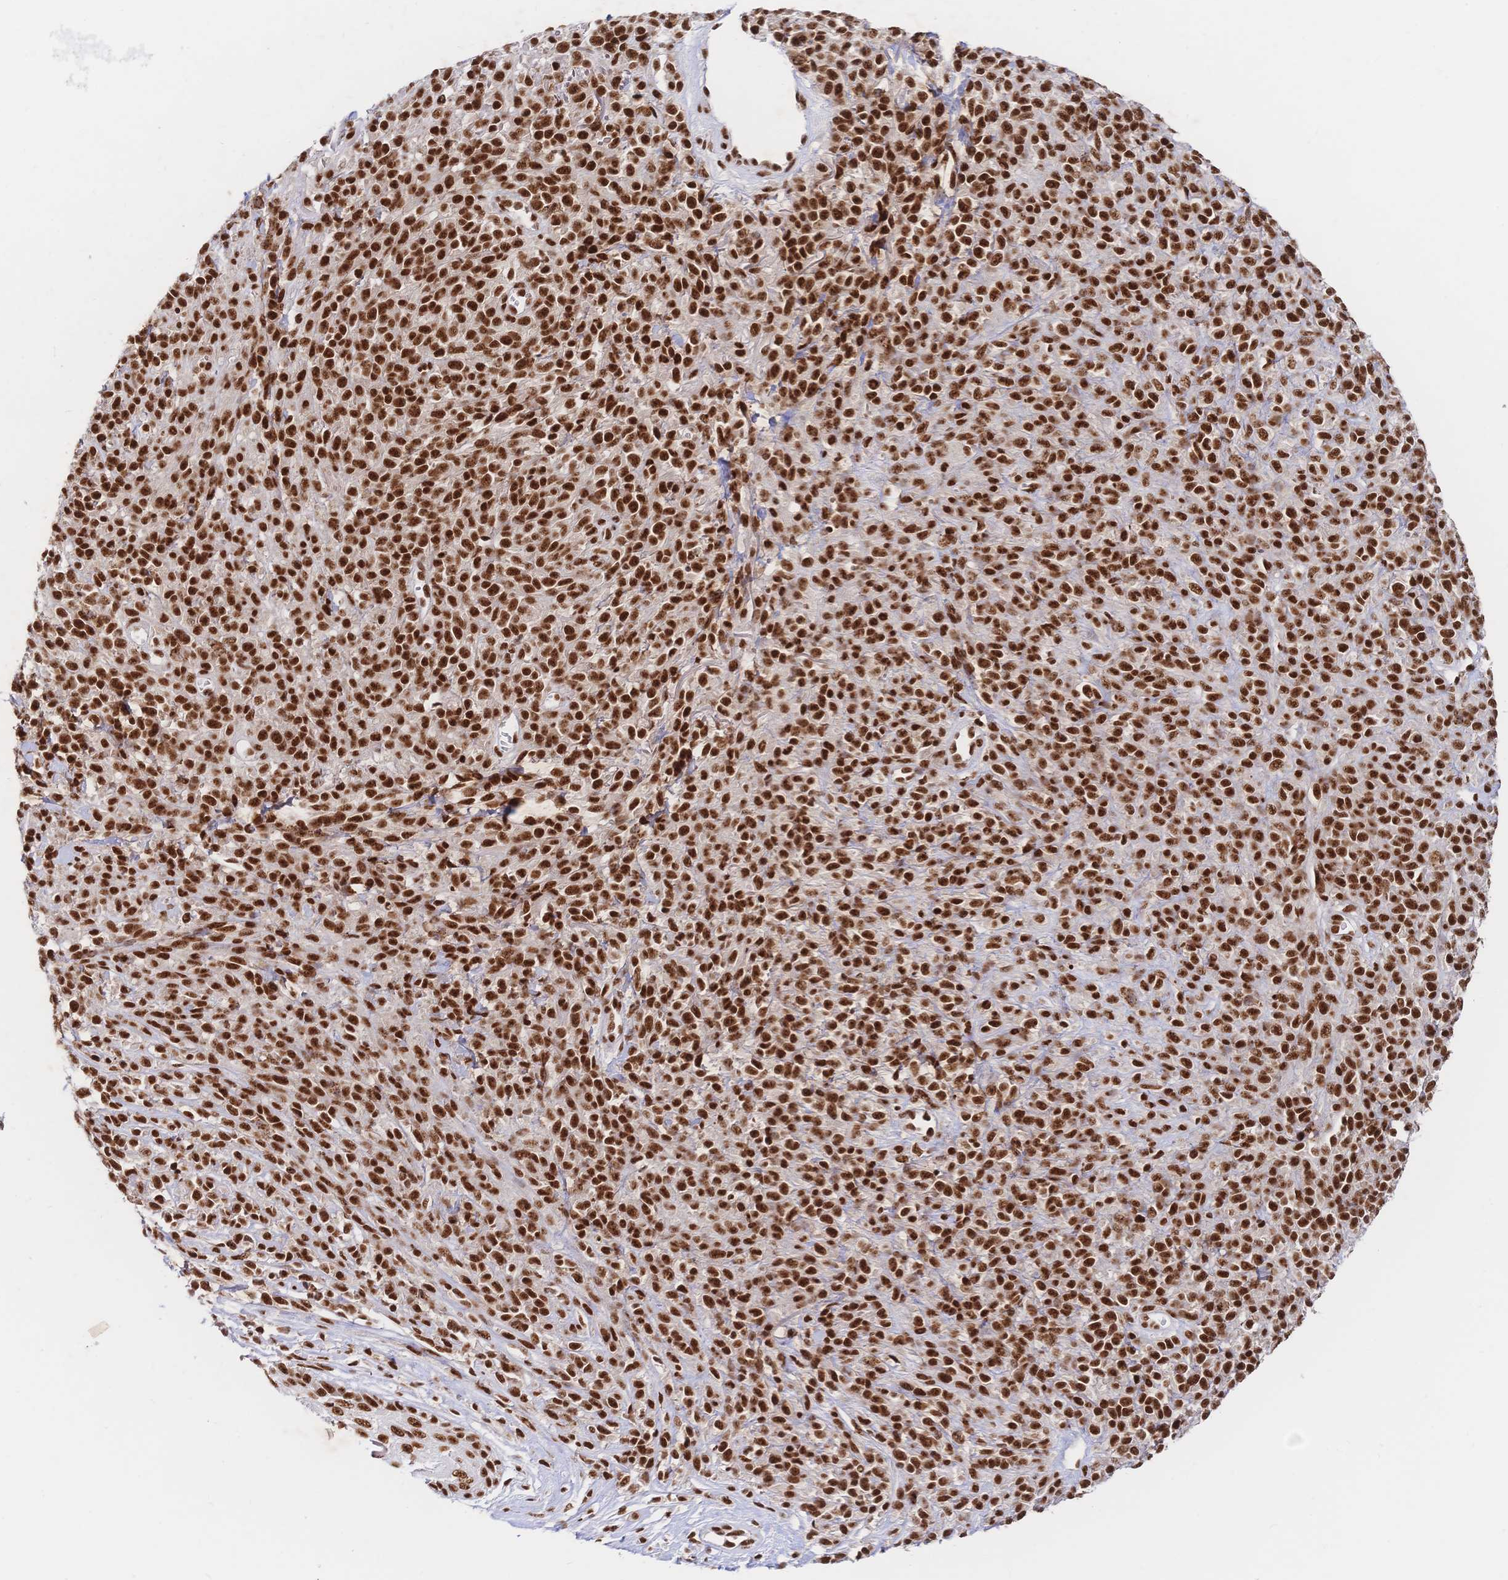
{"staining": {"intensity": "strong", "quantity": ">75%", "location": "nuclear"}, "tissue": "melanoma", "cell_type": "Tumor cells", "image_type": "cancer", "snomed": [{"axis": "morphology", "description": "Malignant melanoma, NOS"}, {"axis": "topography", "description": "Skin"}, {"axis": "topography", "description": "Skin of trunk"}], "caption": "This is a micrograph of immunohistochemistry (IHC) staining of melanoma, which shows strong expression in the nuclear of tumor cells.", "gene": "SRSF1", "patient": {"sex": "male", "age": 74}}